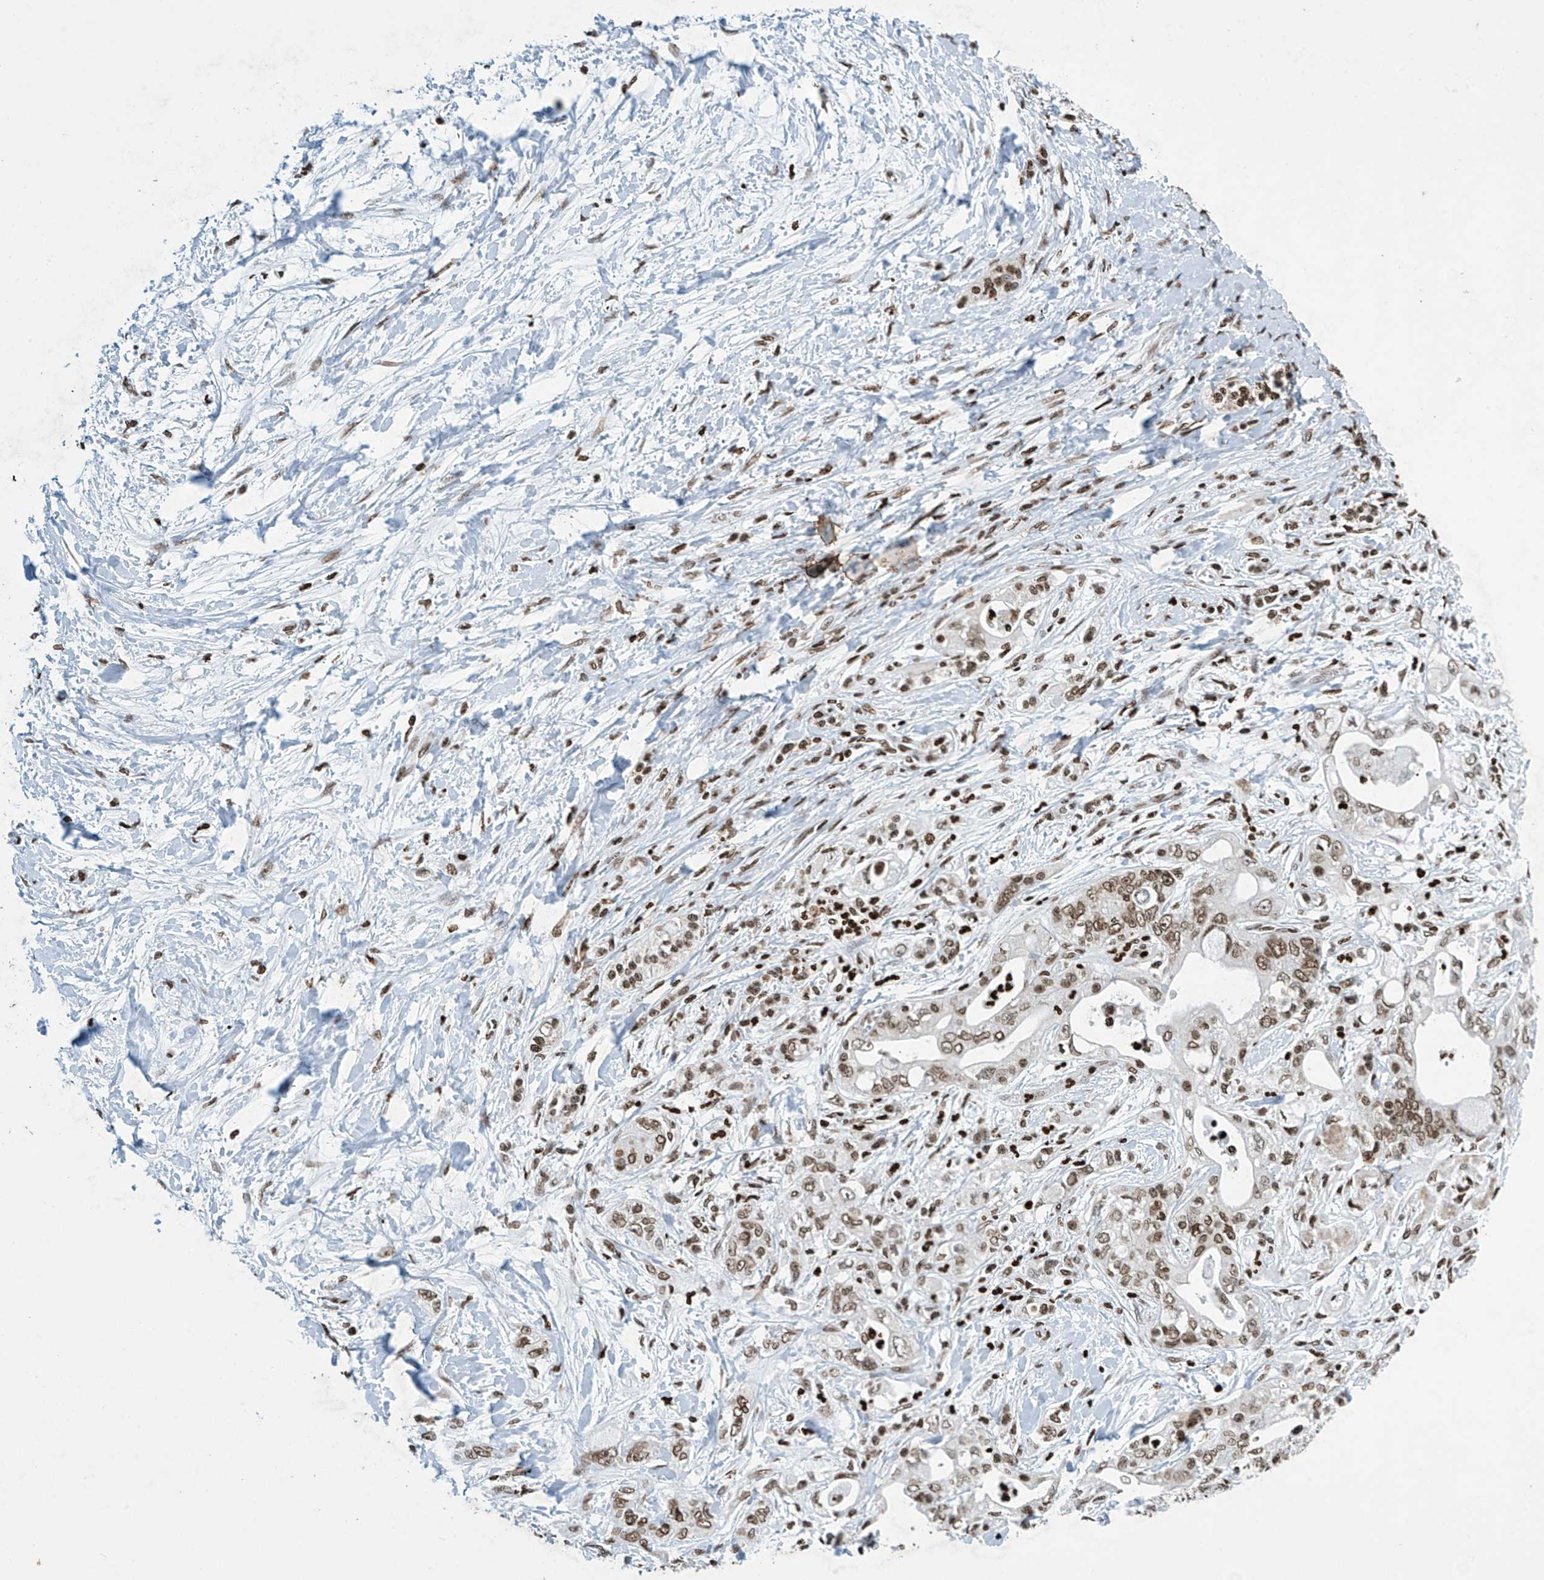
{"staining": {"intensity": "moderate", "quantity": ">75%", "location": "nuclear"}, "tissue": "pancreatic cancer", "cell_type": "Tumor cells", "image_type": "cancer", "snomed": [{"axis": "morphology", "description": "Adenocarcinoma, NOS"}, {"axis": "topography", "description": "Pancreas"}], "caption": "The photomicrograph reveals a brown stain indicating the presence of a protein in the nuclear of tumor cells in pancreatic cancer.", "gene": "H4C16", "patient": {"sex": "male", "age": 70}}